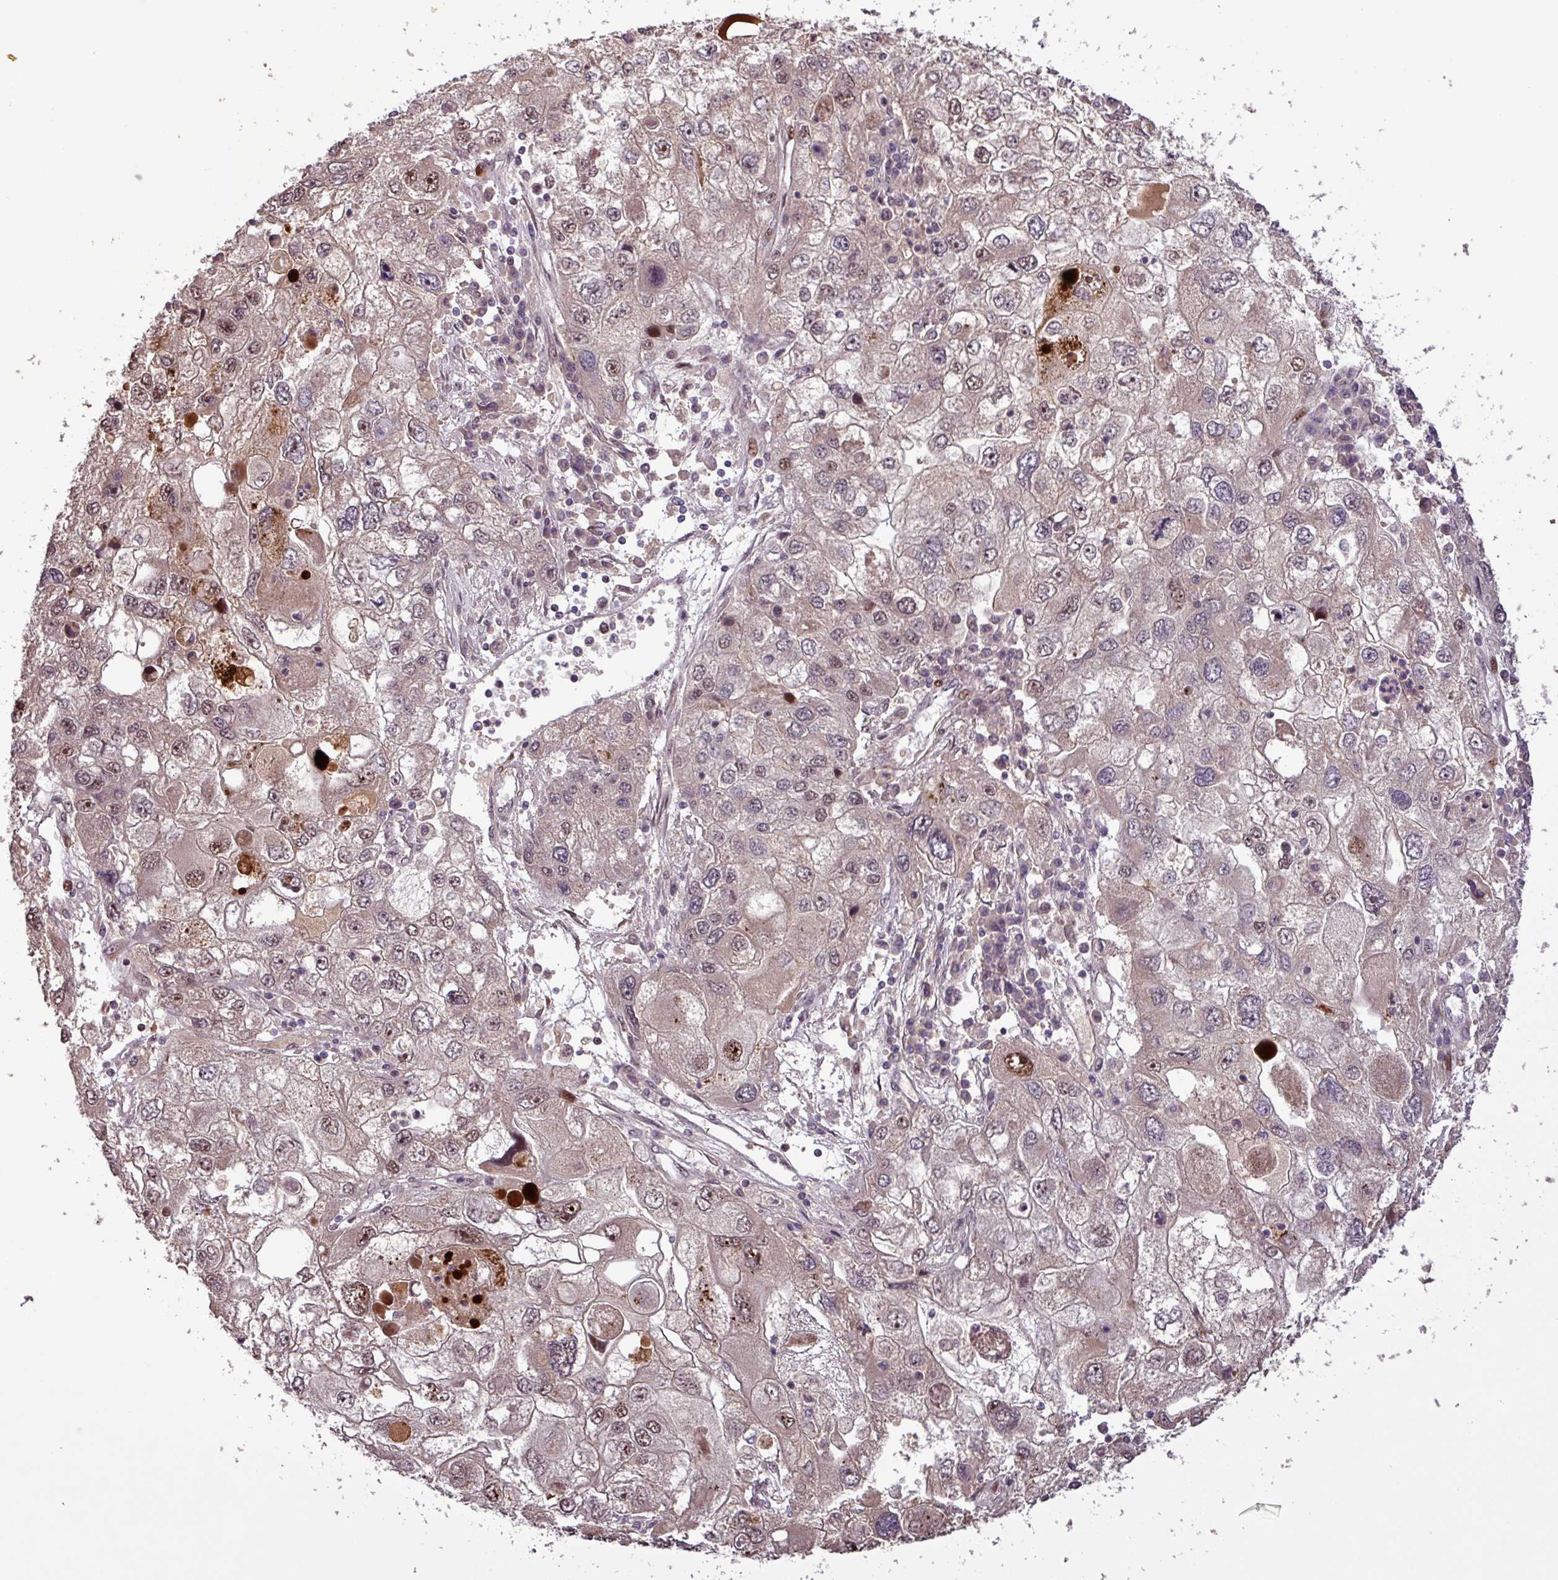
{"staining": {"intensity": "moderate", "quantity": "25%-75%", "location": "nuclear"}, "tissue": "endometrial cancer", "cell_type": "Tumor cells", "image_type": "cancer", "snomed": [{"axis": "morphology", "description": "Adenocarcinoma, NOS"}, {"axis": "topography", "description": "Endometrium"}], "caption": "A histopathology image showing moderate nuclear staining in about 25%-75% of tumor cells in endometrial cancer, as visualized by brown immunohistochemical staining.", "gene": "SLC22A24", "patient": {"sex": "female", "age": 49}}